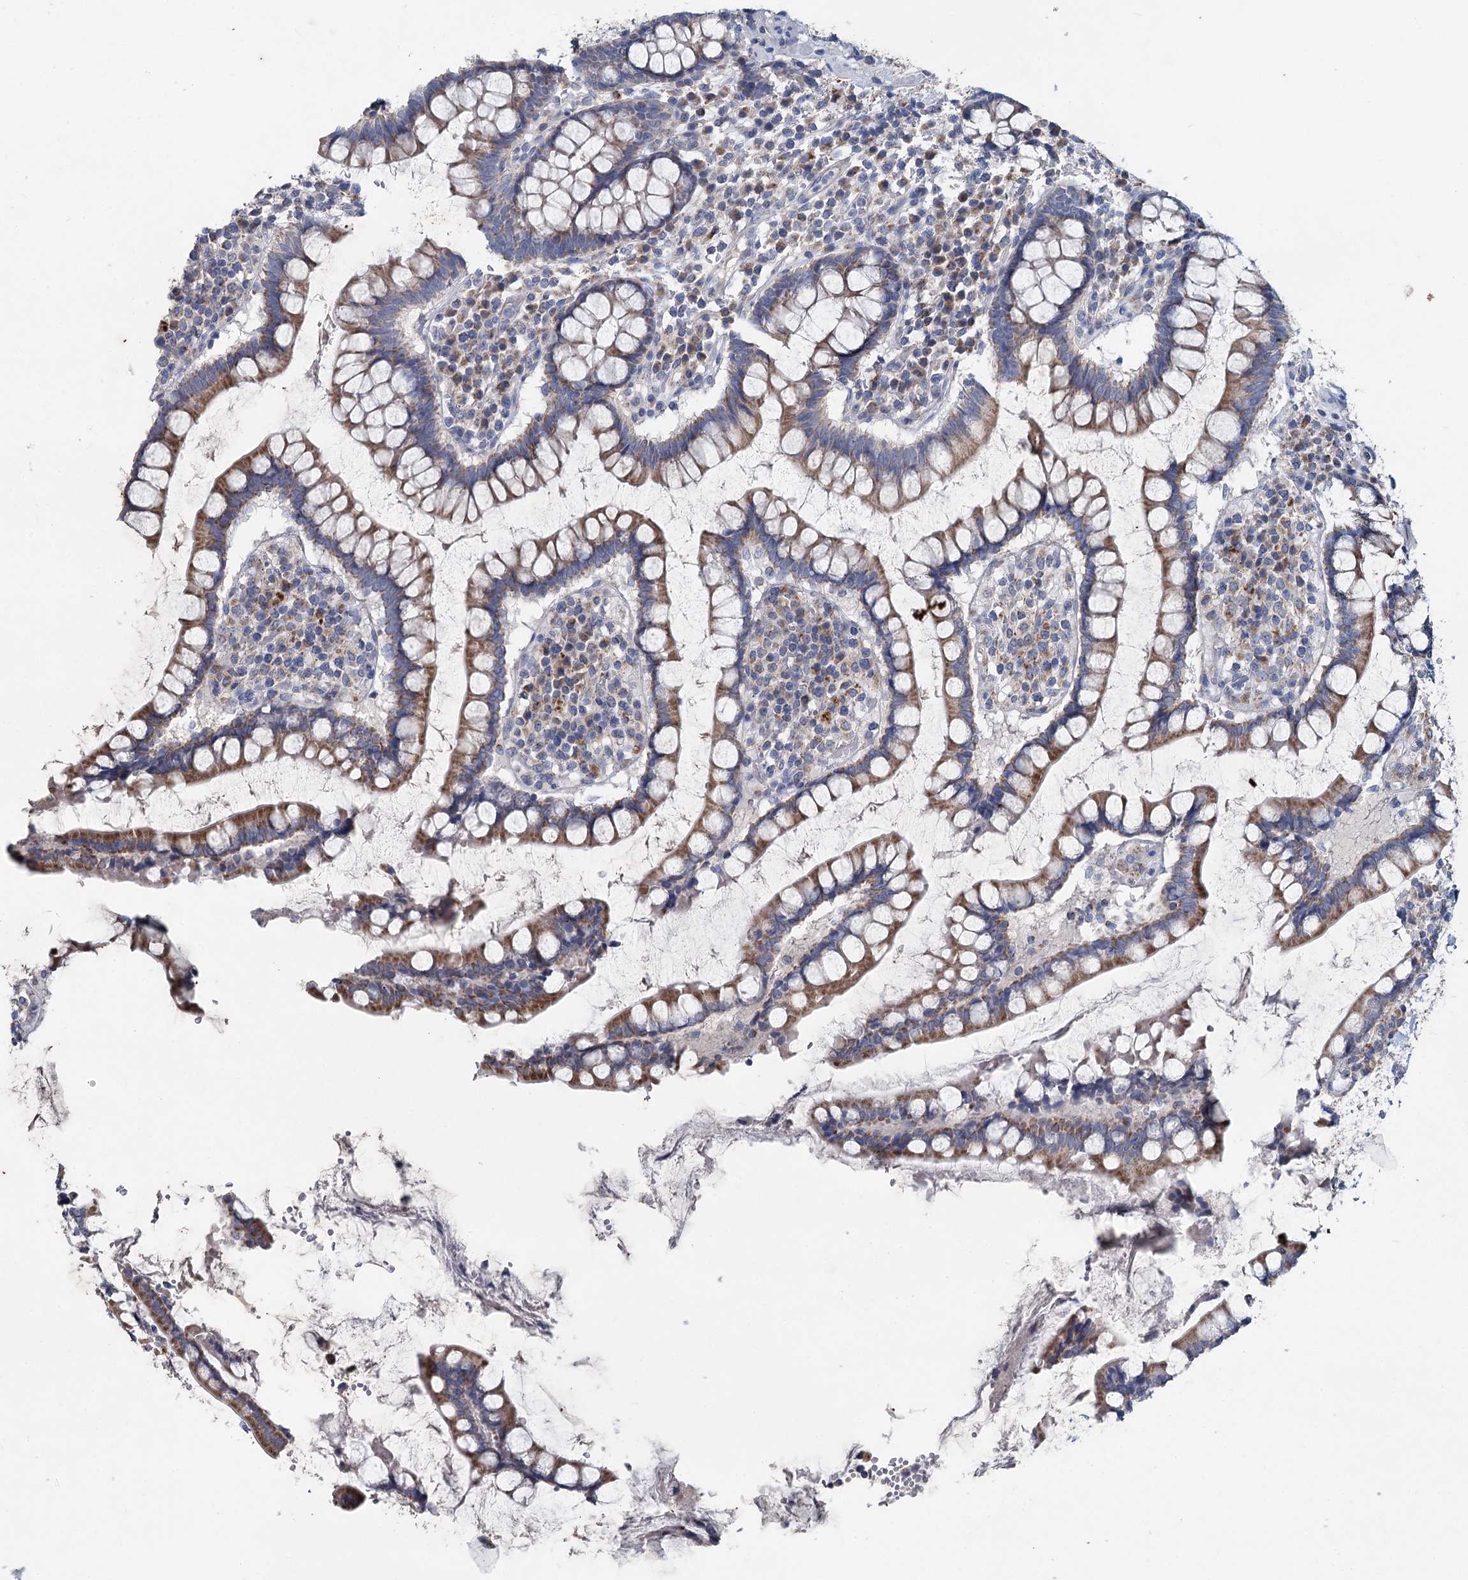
{"staining": {"intensity": "negative", "quantity": "none", "location": "none"}, "tissue": "colon", "cell_type": "Endothelial cells", "image_type": "normal", "snomed": [{"axis": "morphology", "description": "Normal tissue, NOS"}, {"axis": "topography", "description": "Colon"}], "caption": "Human colon stained for a protein using IHC demonstrates no expression in endothelial cells.", "gene": "ANKRD16", "patient": {"sex": "female", "age": 79}}